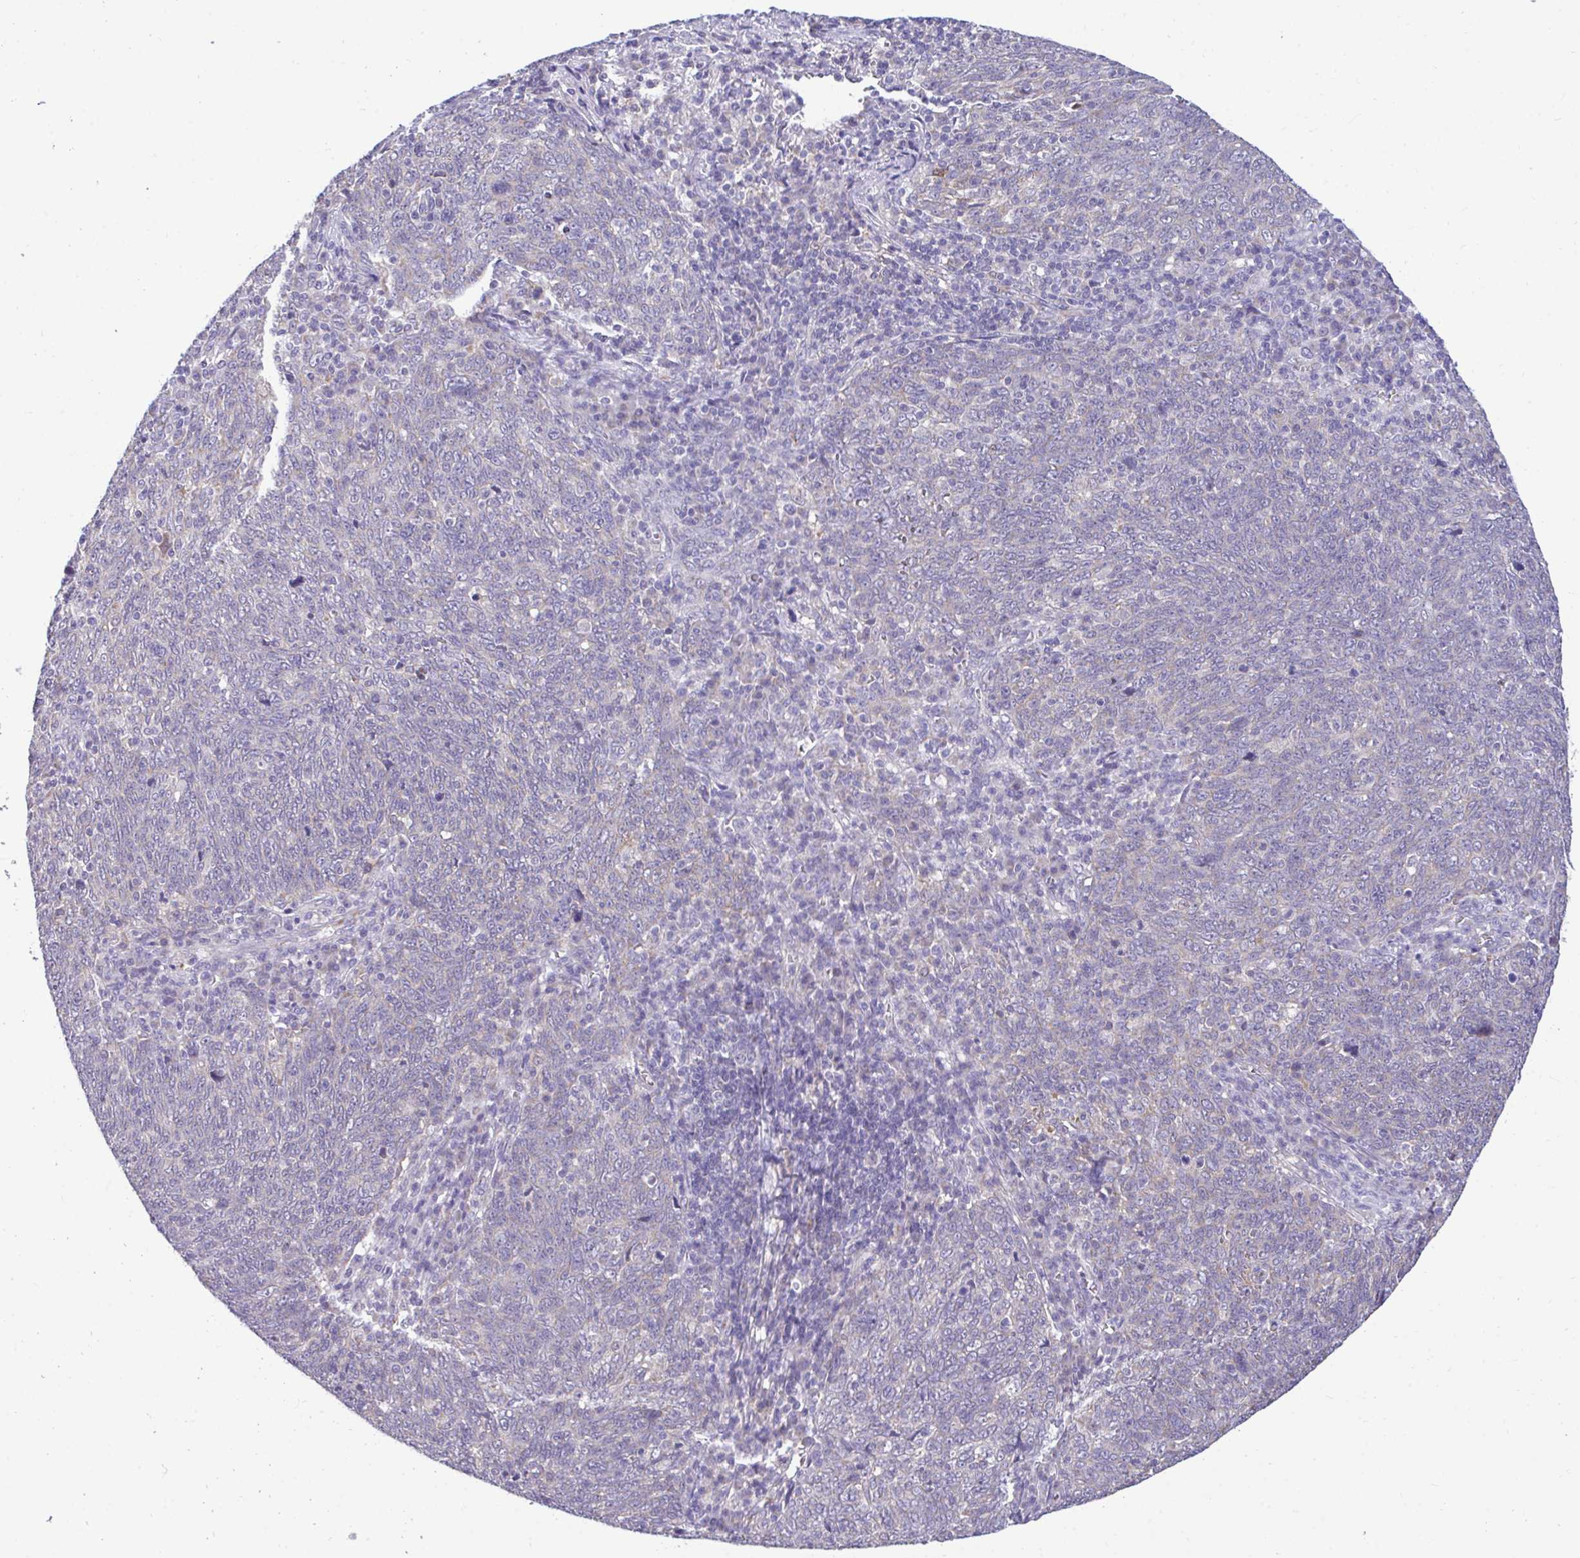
{"staining": {"intensity": "negative", "quantity": "none", "location": "none"}, "tissue": "lung cancer", "cell_type": "Tumor cells", "image_type": "cancer", "snomed": [{"axis": "morphology", "description": "Squamous cell carcinoma, NOS"}, {"axis": "topography", "description": "Lung"}], "caption": "Human lung squamous cell carcinoma stained for a protein using immunohistochemistry (IHC) exhibits no staining in tumor cells.", "gene": "SARS2", "patient": {"sex": "female", "age": 72}}